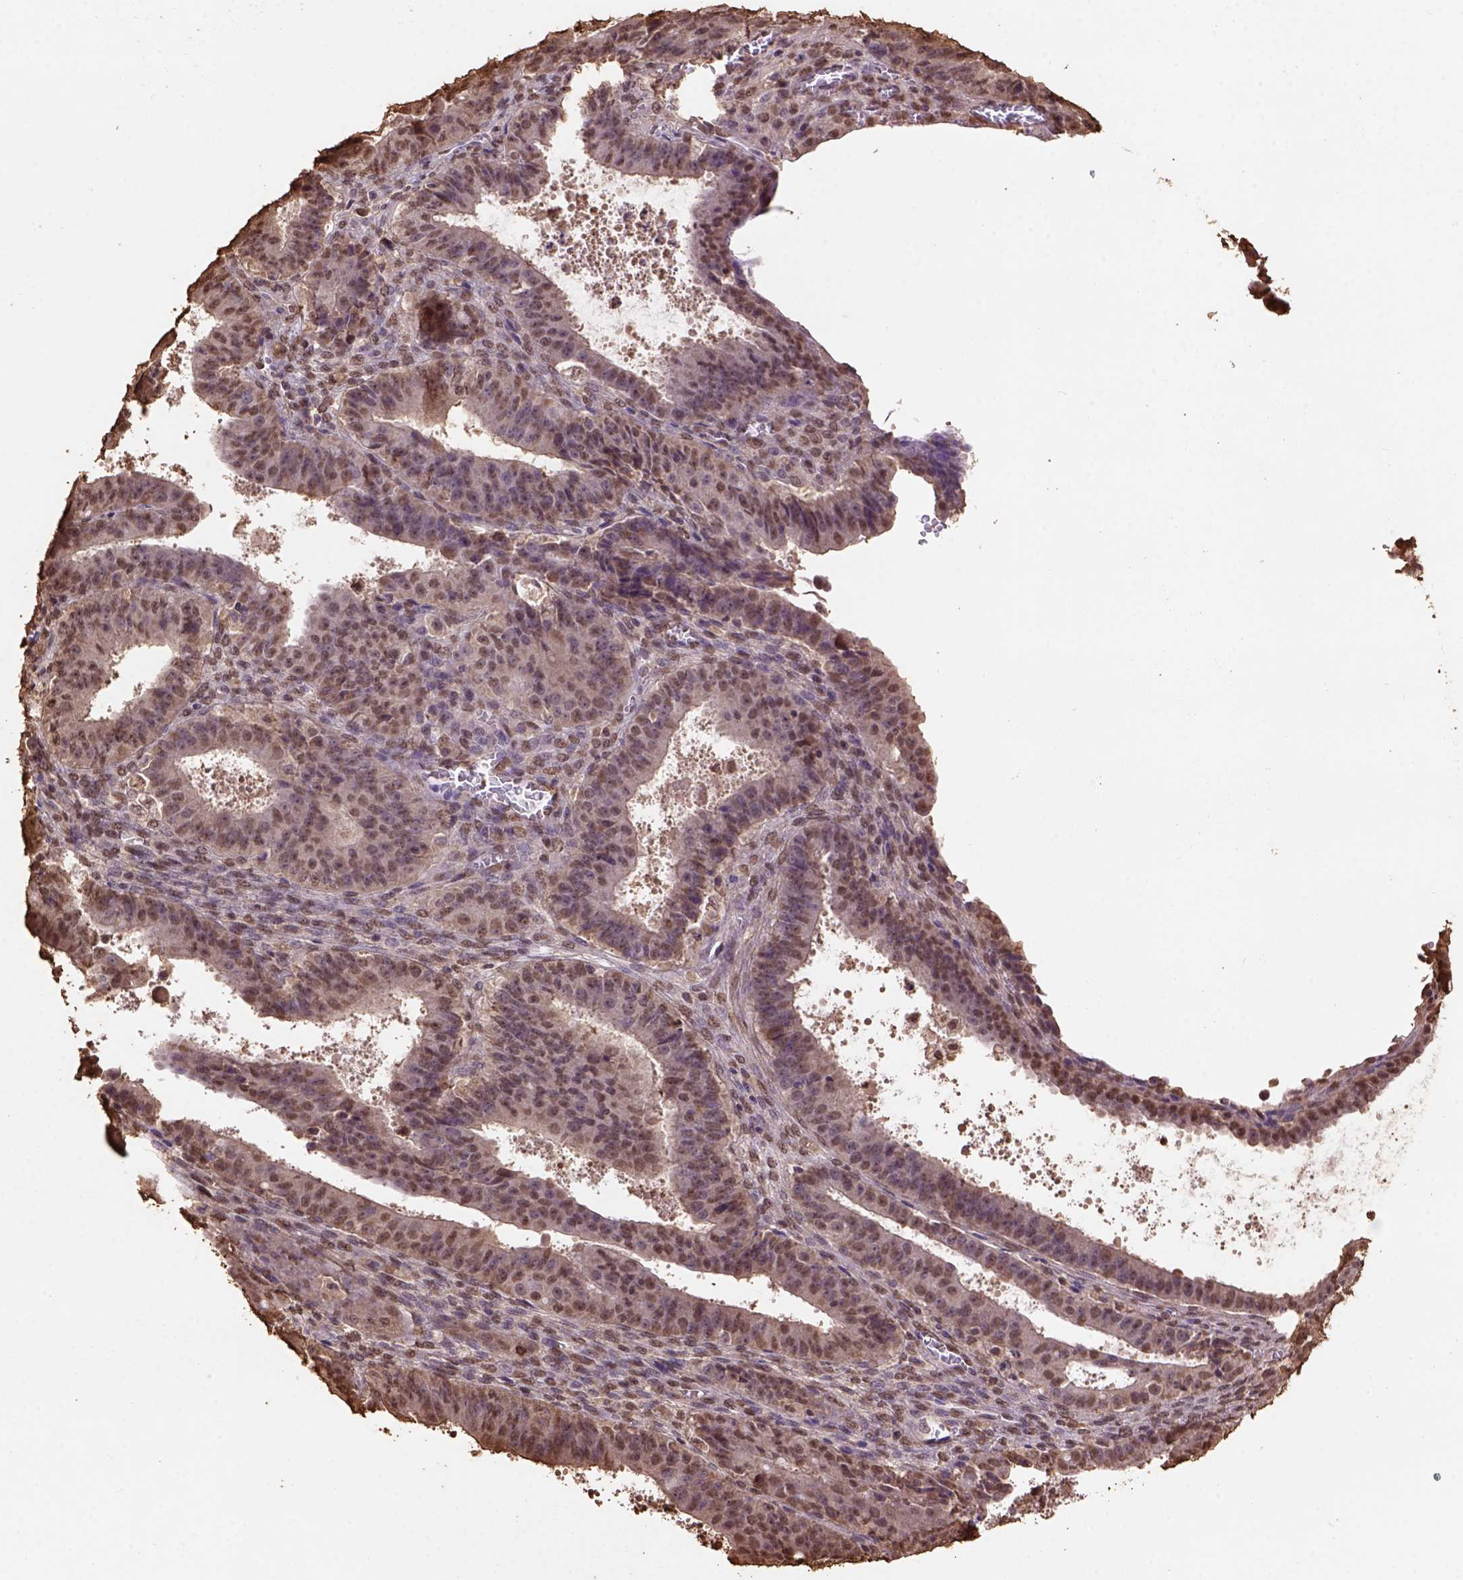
{"staining": {"intensity": "moderate", "quantity": ">75%", "location": "cytoplasmic/membranous"}, "tissue": "ovarian cancer", "cell_type": "Tumor cells", "image_type": "cancer", "snomed": [{"axis": "morphology", "description": "Carcinoma, endometroid"}, {"axis": "topography", "description": "Ovary"}], "caption": "Ovarian endometroid carcinoma stained with immunohistochemistry reveals moderate cytoplasmic/membranous staining in approximately >75% of tumor cells. The protein of interest is shown in brown color, while the nuclei are stained blue.", "gene": "CSTF2T", "patient": {"sex": "female", "age": 42}}